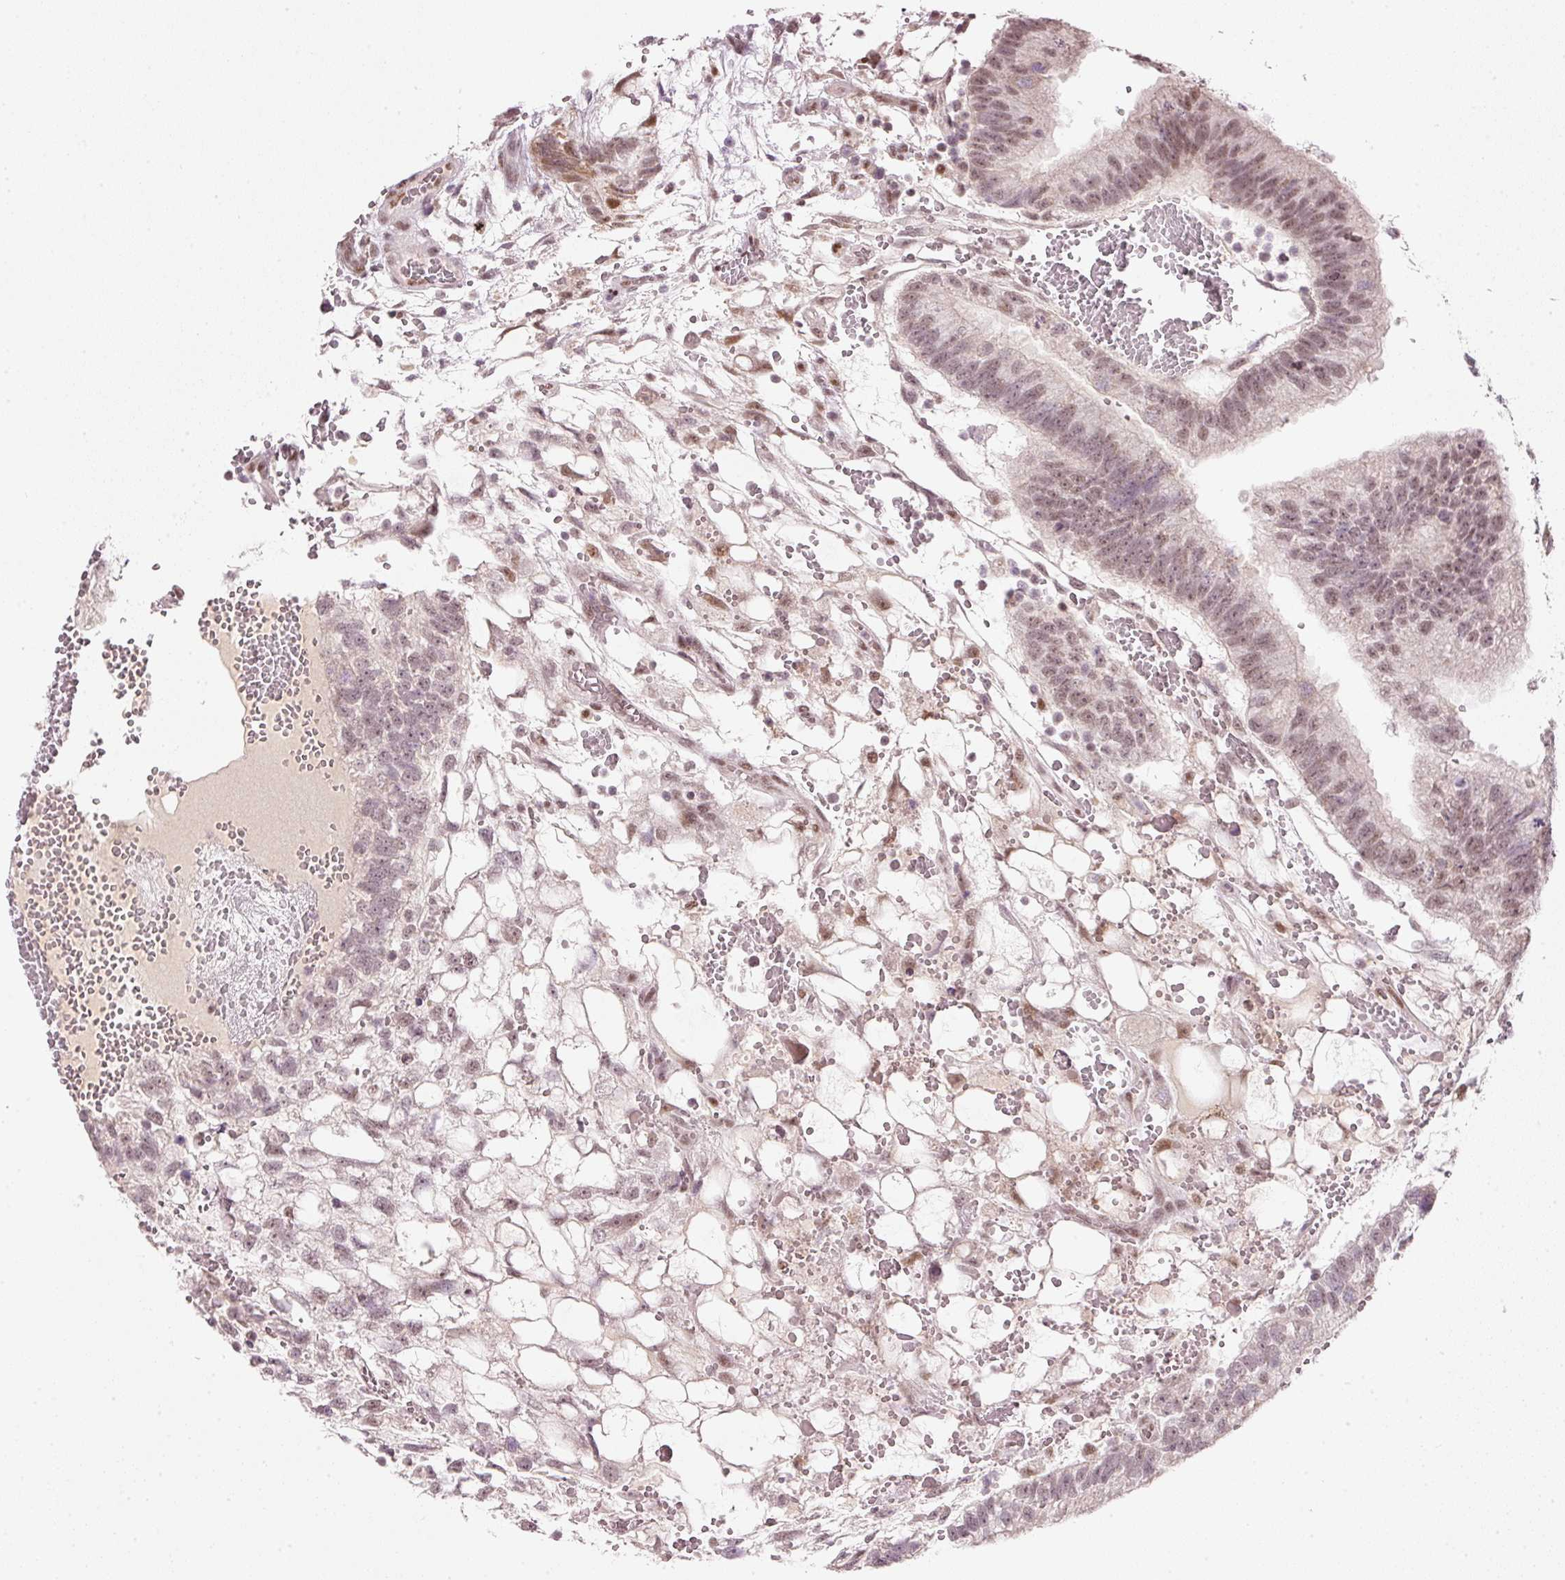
{"staining": {"intensity": "weak", "quantity": "25%-75%", "location": "nuclear"}, "tissue": "testis cancer", "cell_type": "Tumor cells", "image_type": "cancer", "snomed": [{"axis": "morphology", "description": "Normal tissue, NOS"}, {"axis": "morphology", "description": "Carcinoma, Embryonal, NOS"}, {"axis": "topography", "description": "Testis"}], "caption": "Immunohistochemistry image of neoplastic tissue: human embryonal carcinoma (testis) stained using immunohistochemistry (IHC) exhibits low levels of weak protein expression localized specifically in the nuclear of tumor cells, appearing as a nuclear brown color.", "gene": "FSTL3", "patient": {"sex": "male", "age": 32}}